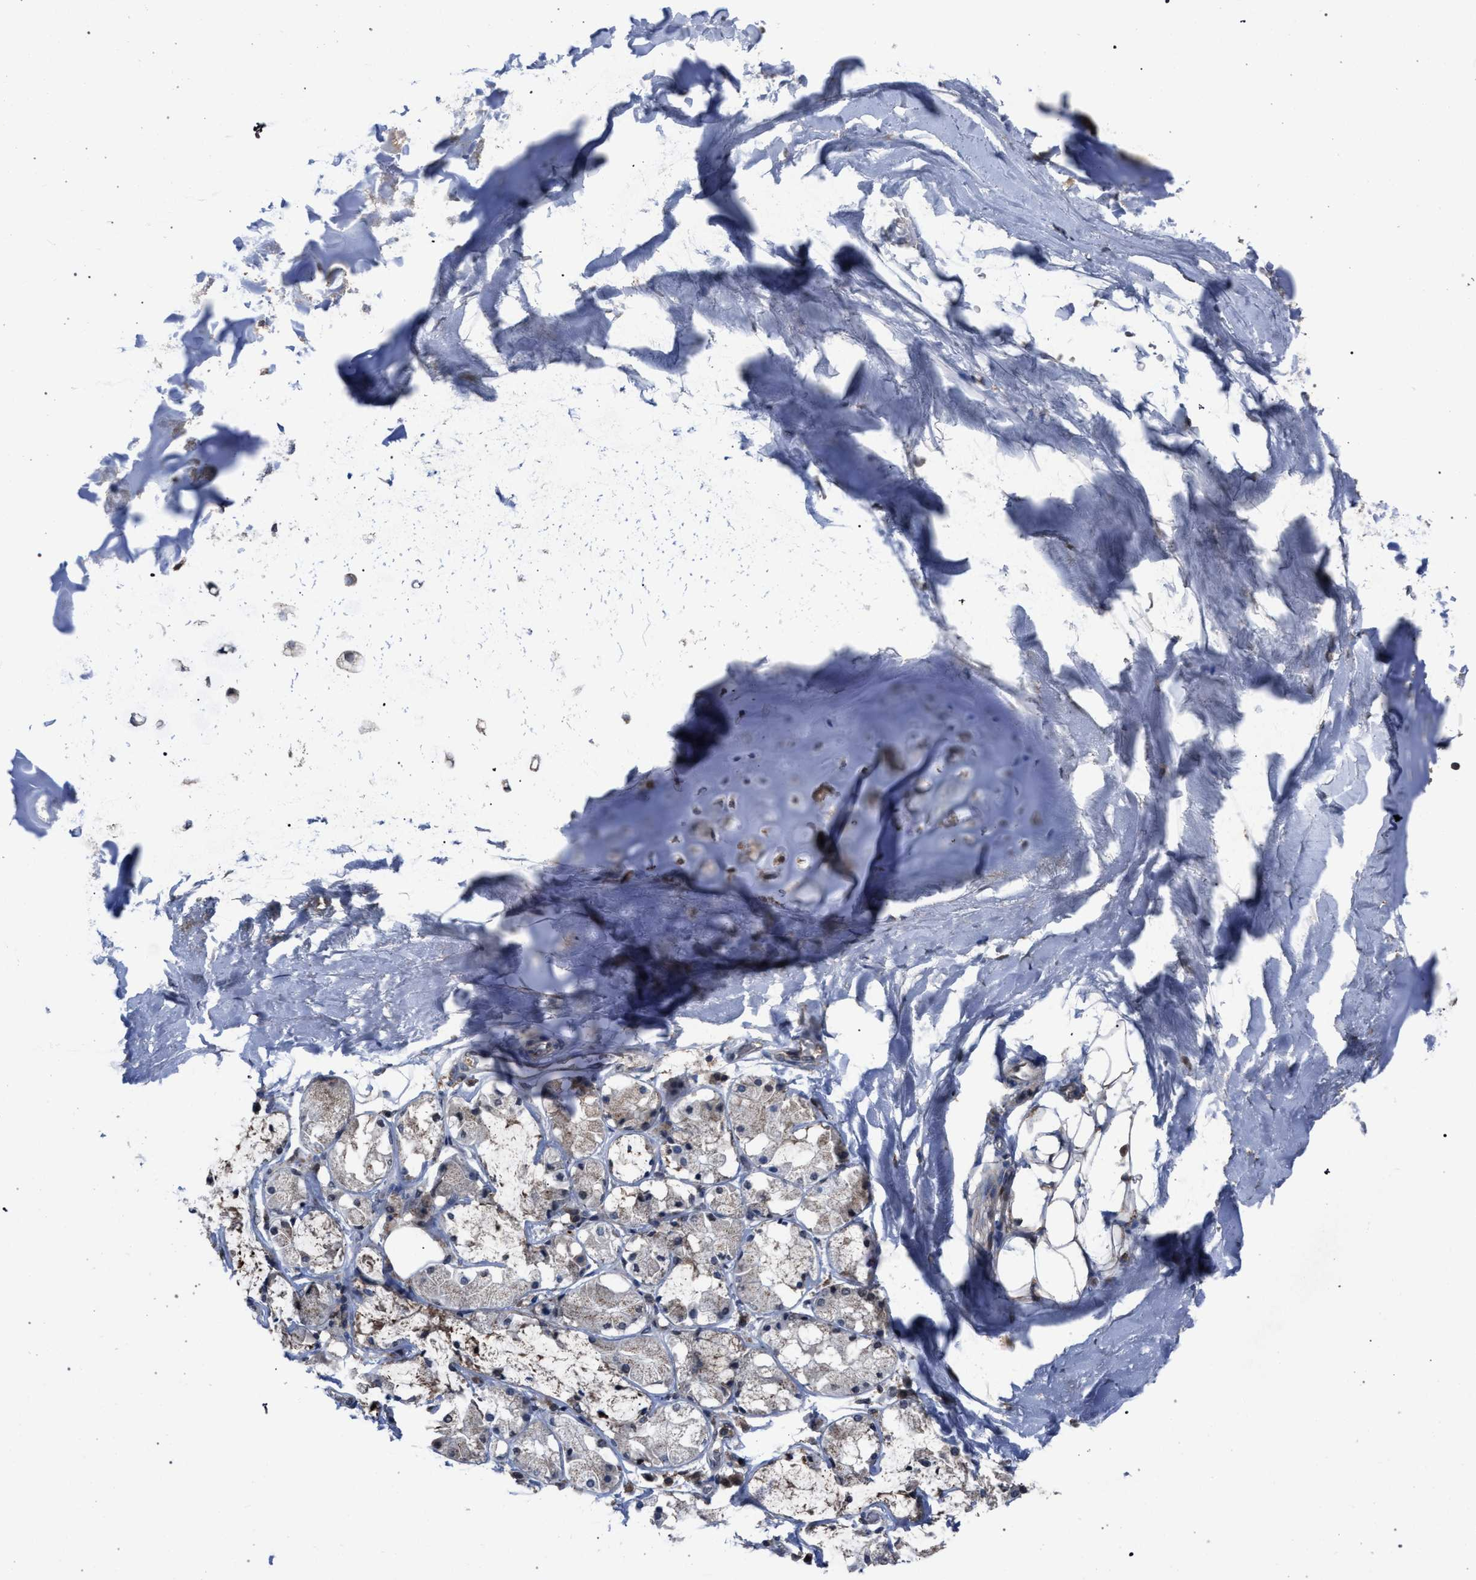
{"staining": {"intensity": "weak", "quantity": ">75%", "location": "cytoplasmic/membranous,nuclear"}, "tissue": "adipose tissue", "cell_type": "Adipocytes", "image_type": "normal", "snomed": [{"axis": "morphology", "description": "Normal tissue, NOS"}, {"axis": "topography", "description": "Cartilage tissue"}, {"axis": "topography", "description": "Lung"}], "caption": "A histopathology image of human adipose tissue stained for a protein shows weak cytoplasmic/membranous,nuclear brown staining in adipocytes. The staining was performed using DAB to visualize the protein expression in brown, while the nuclei were stained in blue with hematoxylin (Magnification: 20x).", "gene": "HSD17B4", "patient": {"sex": "female", "age": 77}}